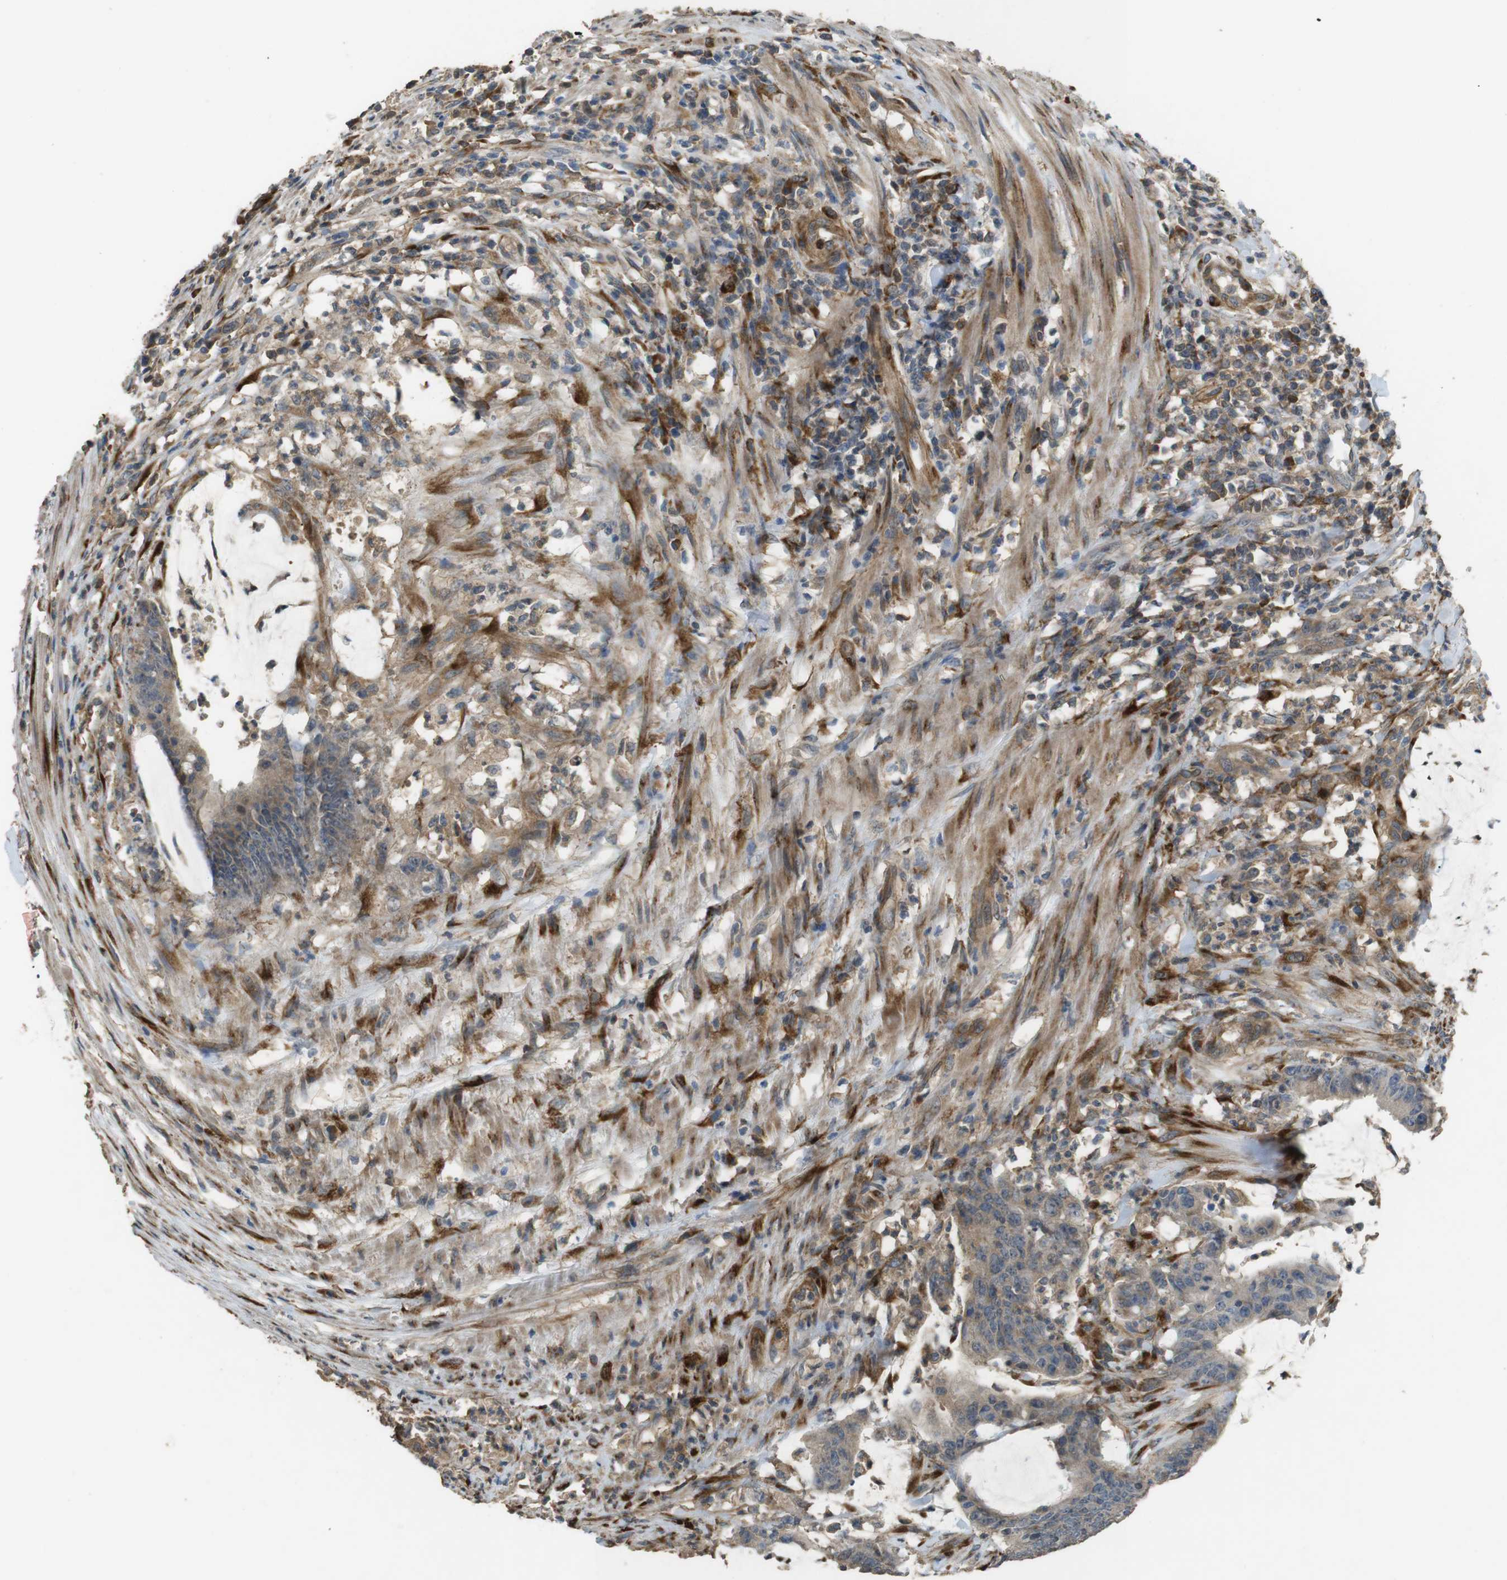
{"staining": {"intensity": "weak", "quantity": ">75%", "location": "cytoplasmic/membranous"}, "tissue": "colorectal cancer", "cell_type": "Tumor cells", "image_type": "cancer", "snomed": [{"axis": "morphology", "description": "Adenocarcinoma, NOS"}, {"axis": "topography", "description": "Rectum"}], "caption": "This histopathology image shows immunohistochemistry staining of human colorectal cancer, with low weak cytoplasmic/membranous positivity in approximately >75% of tumor cells.", "gene": "ARHGAP24", "patient": {"sex": "female", "age": 66}}